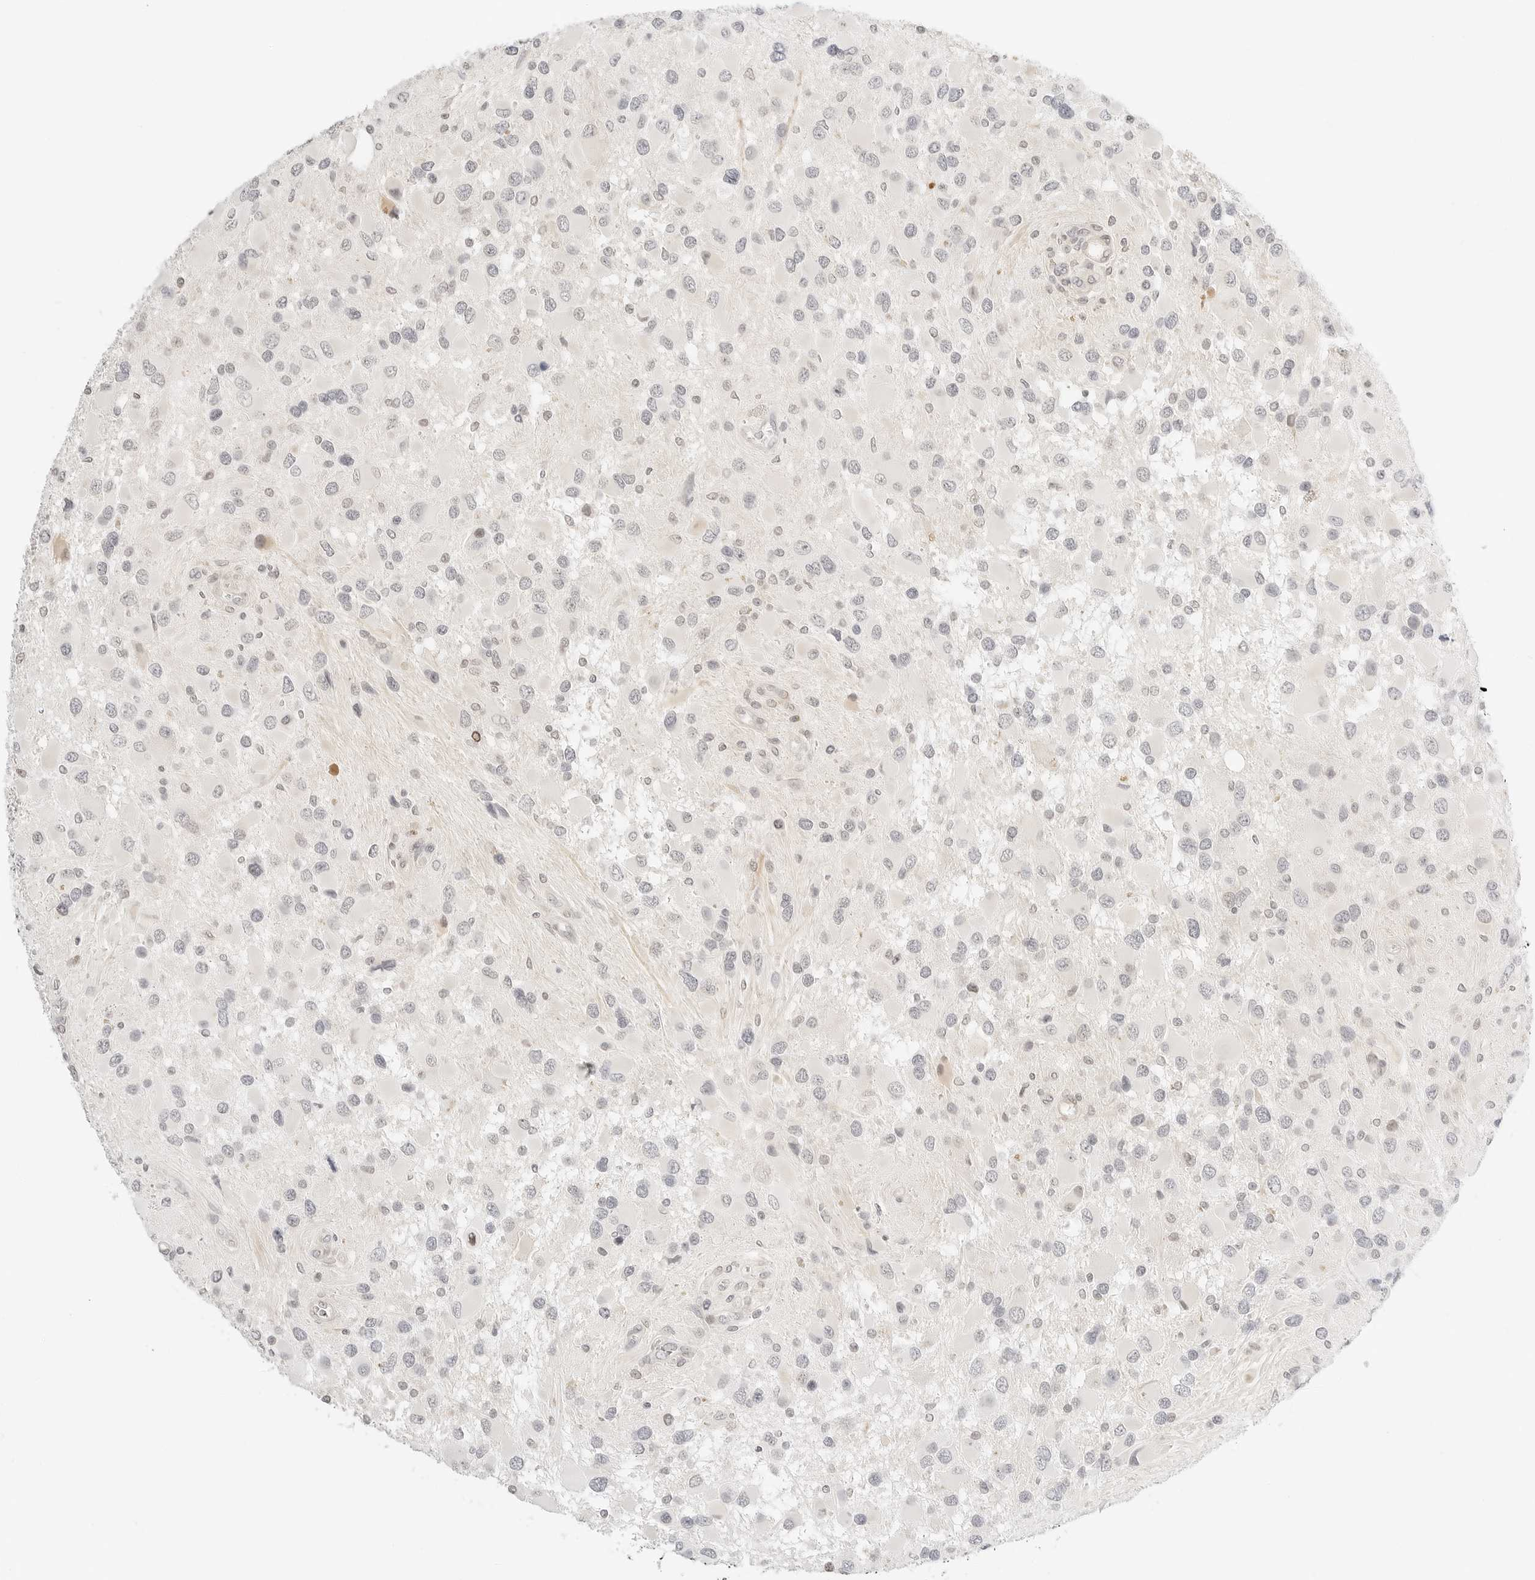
{"staining": {"intensity": "negative", "quantity": "none", "location": "none"}, "tissue": "glioma", "cell_type": "Tumor cells", "image_type": "cancer", "snomed": [{"axis": "morphology", "description": "Glioma, malignant, High grade"}, {"axis": "topography", "description": "Brain"}], "caption": "Immunohistochemistry (IHC) photomicrograph of neoplastic tissue: malignant high-grade glioma stained with DAB displays no significant protein positivity in tumor cells.", "gene": "TEKT2", "patient": {"sex": "male", "age": 53}}